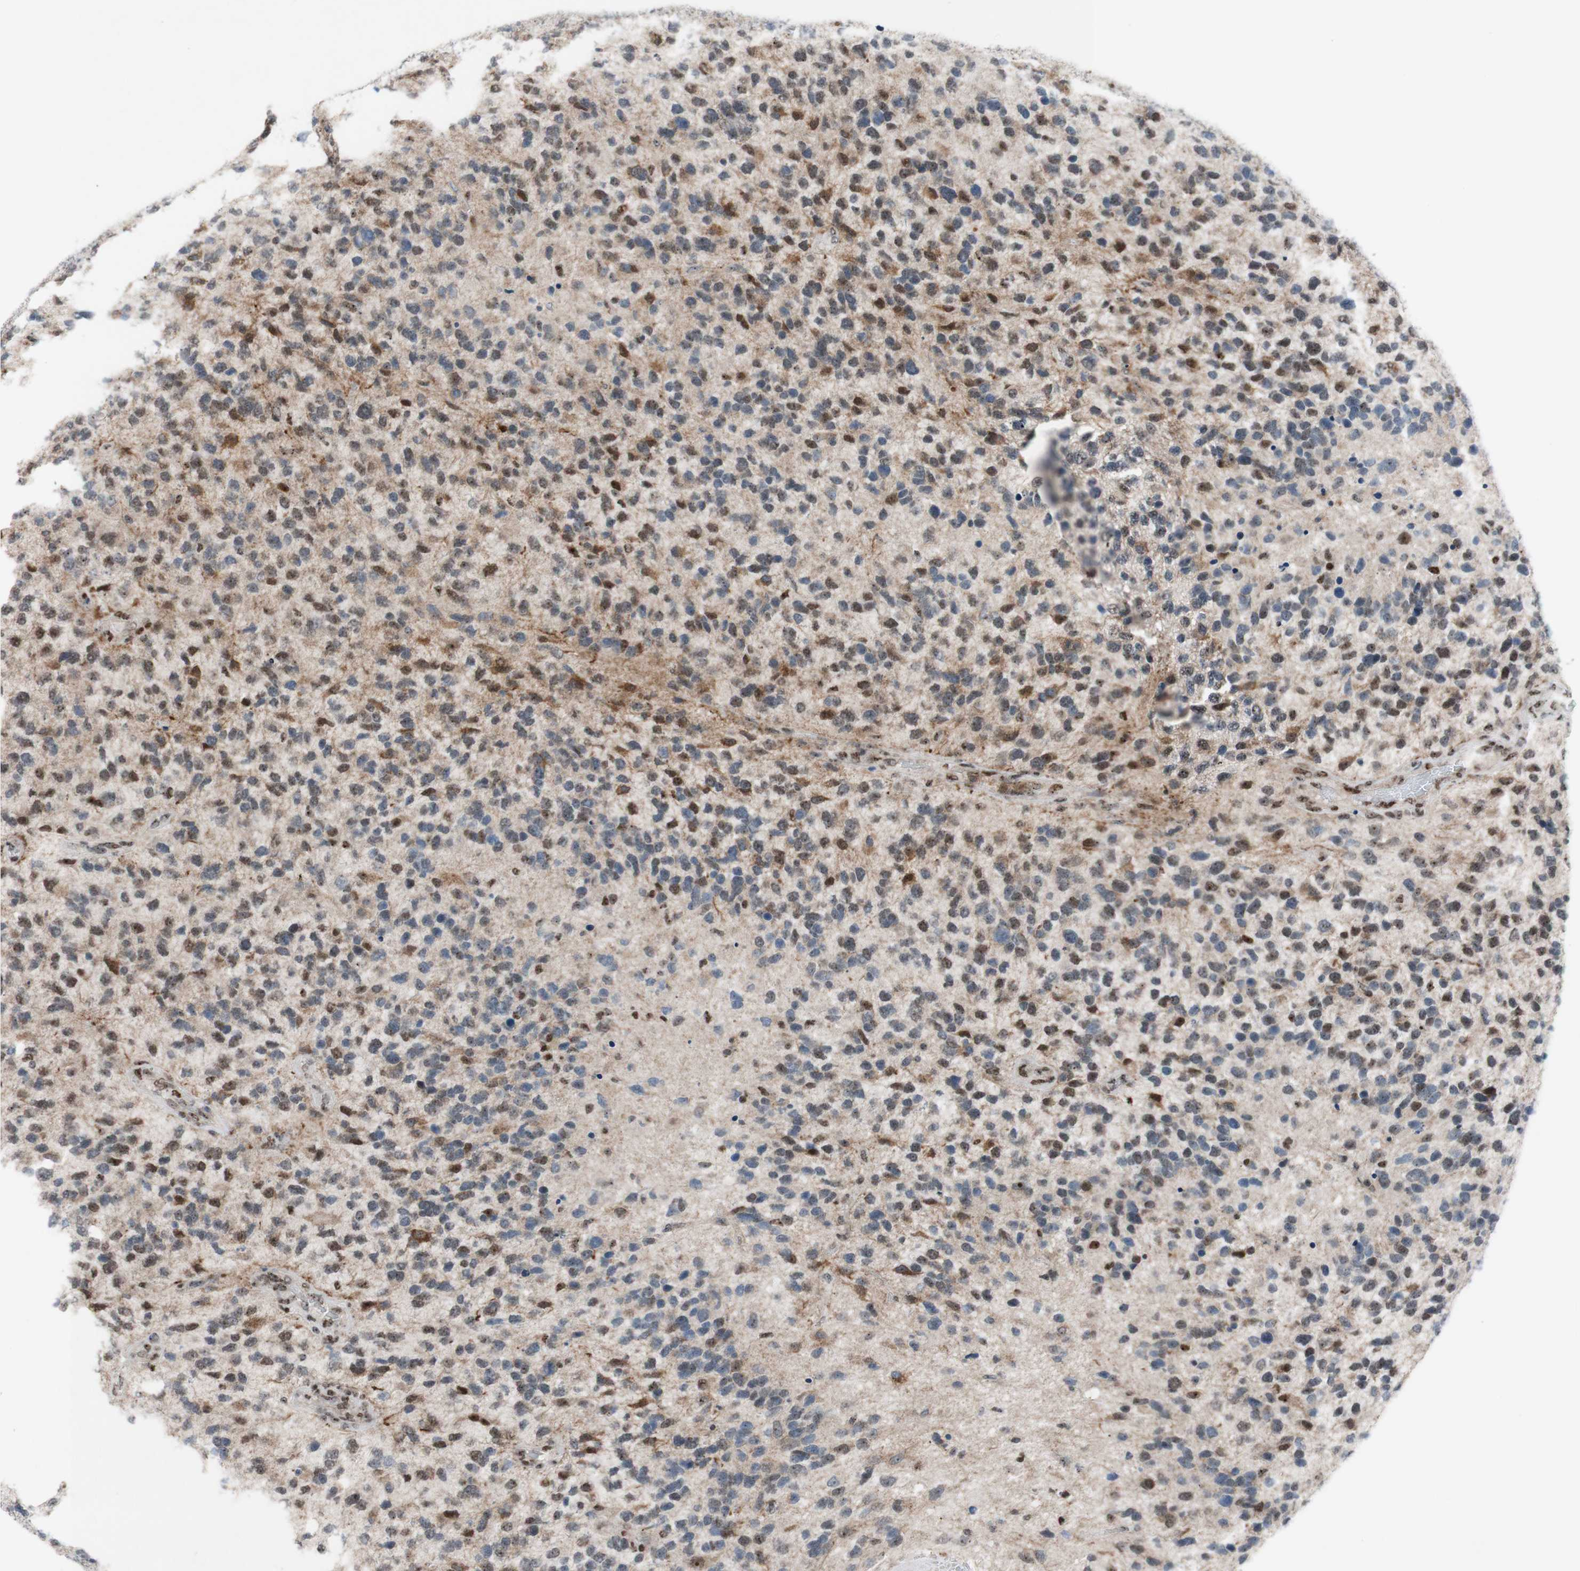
{"staining": {"intensity": "moderate", "quantity": "25%-75%", "location": "nuclear"}, "tissue": "glioma", "cell_type": "Tumor cells", "image_type": "cancer", "snomed": [{"axis": "morphology", "description": "Glioma, malignant, High grade"}, {"axis": "topography", "description": "Brain"}], "caption": "Human glioma stained with a brown dye displays moderate nuclear positive staining in approximately 25%-75% of tumor cells.", "gene": "POLR1A", "patient": {"sex": "female", "age": 58}}